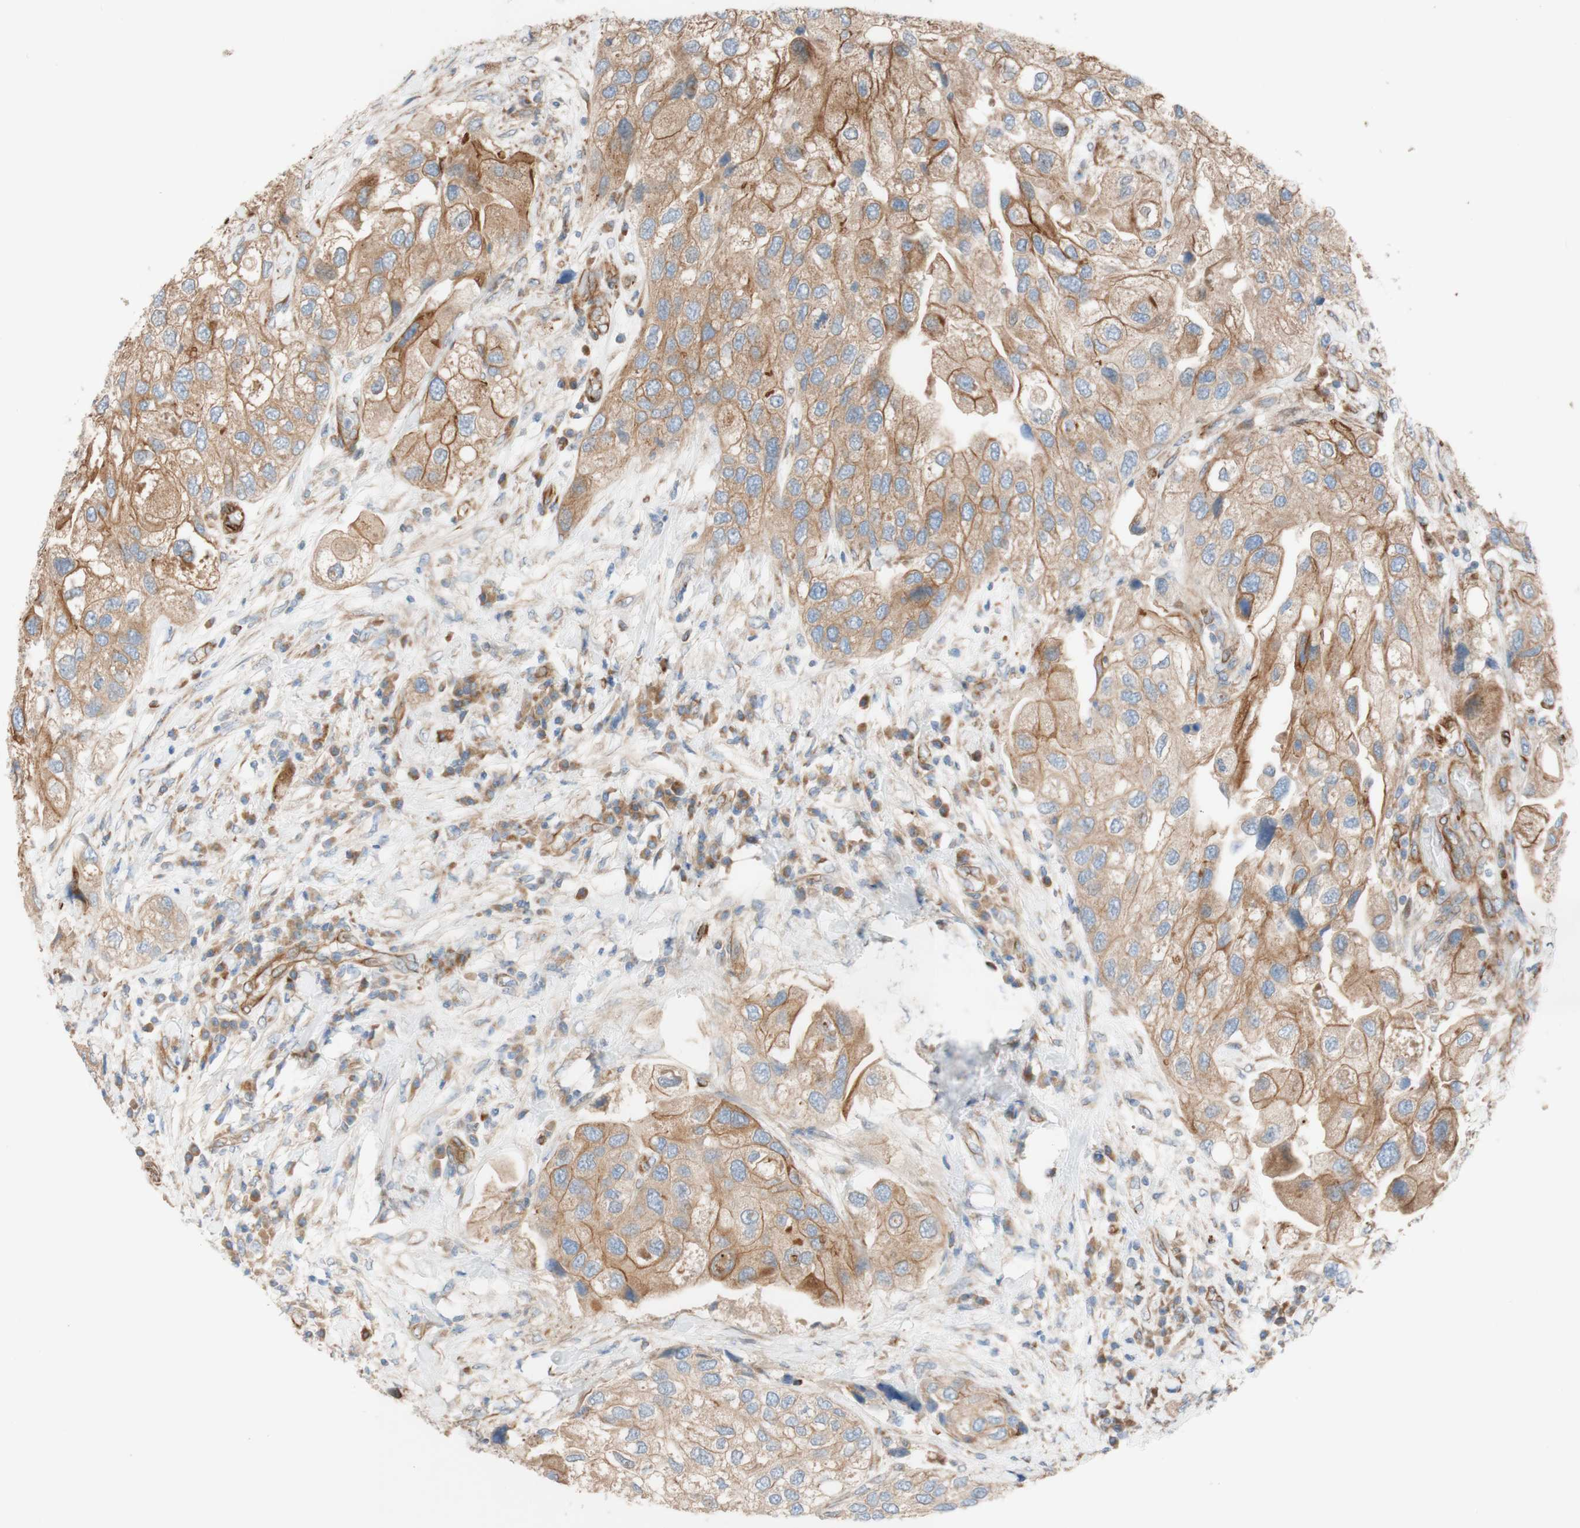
{"staining": {"intensity": "moderate", "quantity": ">75%", "location": "cytoplasmic/membranous"}, "tissue": "urothelial cancer", "cell_type": "Tumor cells", "image_type": "cancer", "snomed": [{"axis": "morphology", "description": "Urothelial carcinoma, High grade"}, {"axis": "topography", "description": "Urinary bladder"}], "caption": "Human high-grade urothelial carcinoma stained with a protein marker displays moderate staining in tumor cells.", "gene": "C1orf43", "patient": {"sex": "female", "age": 64}}